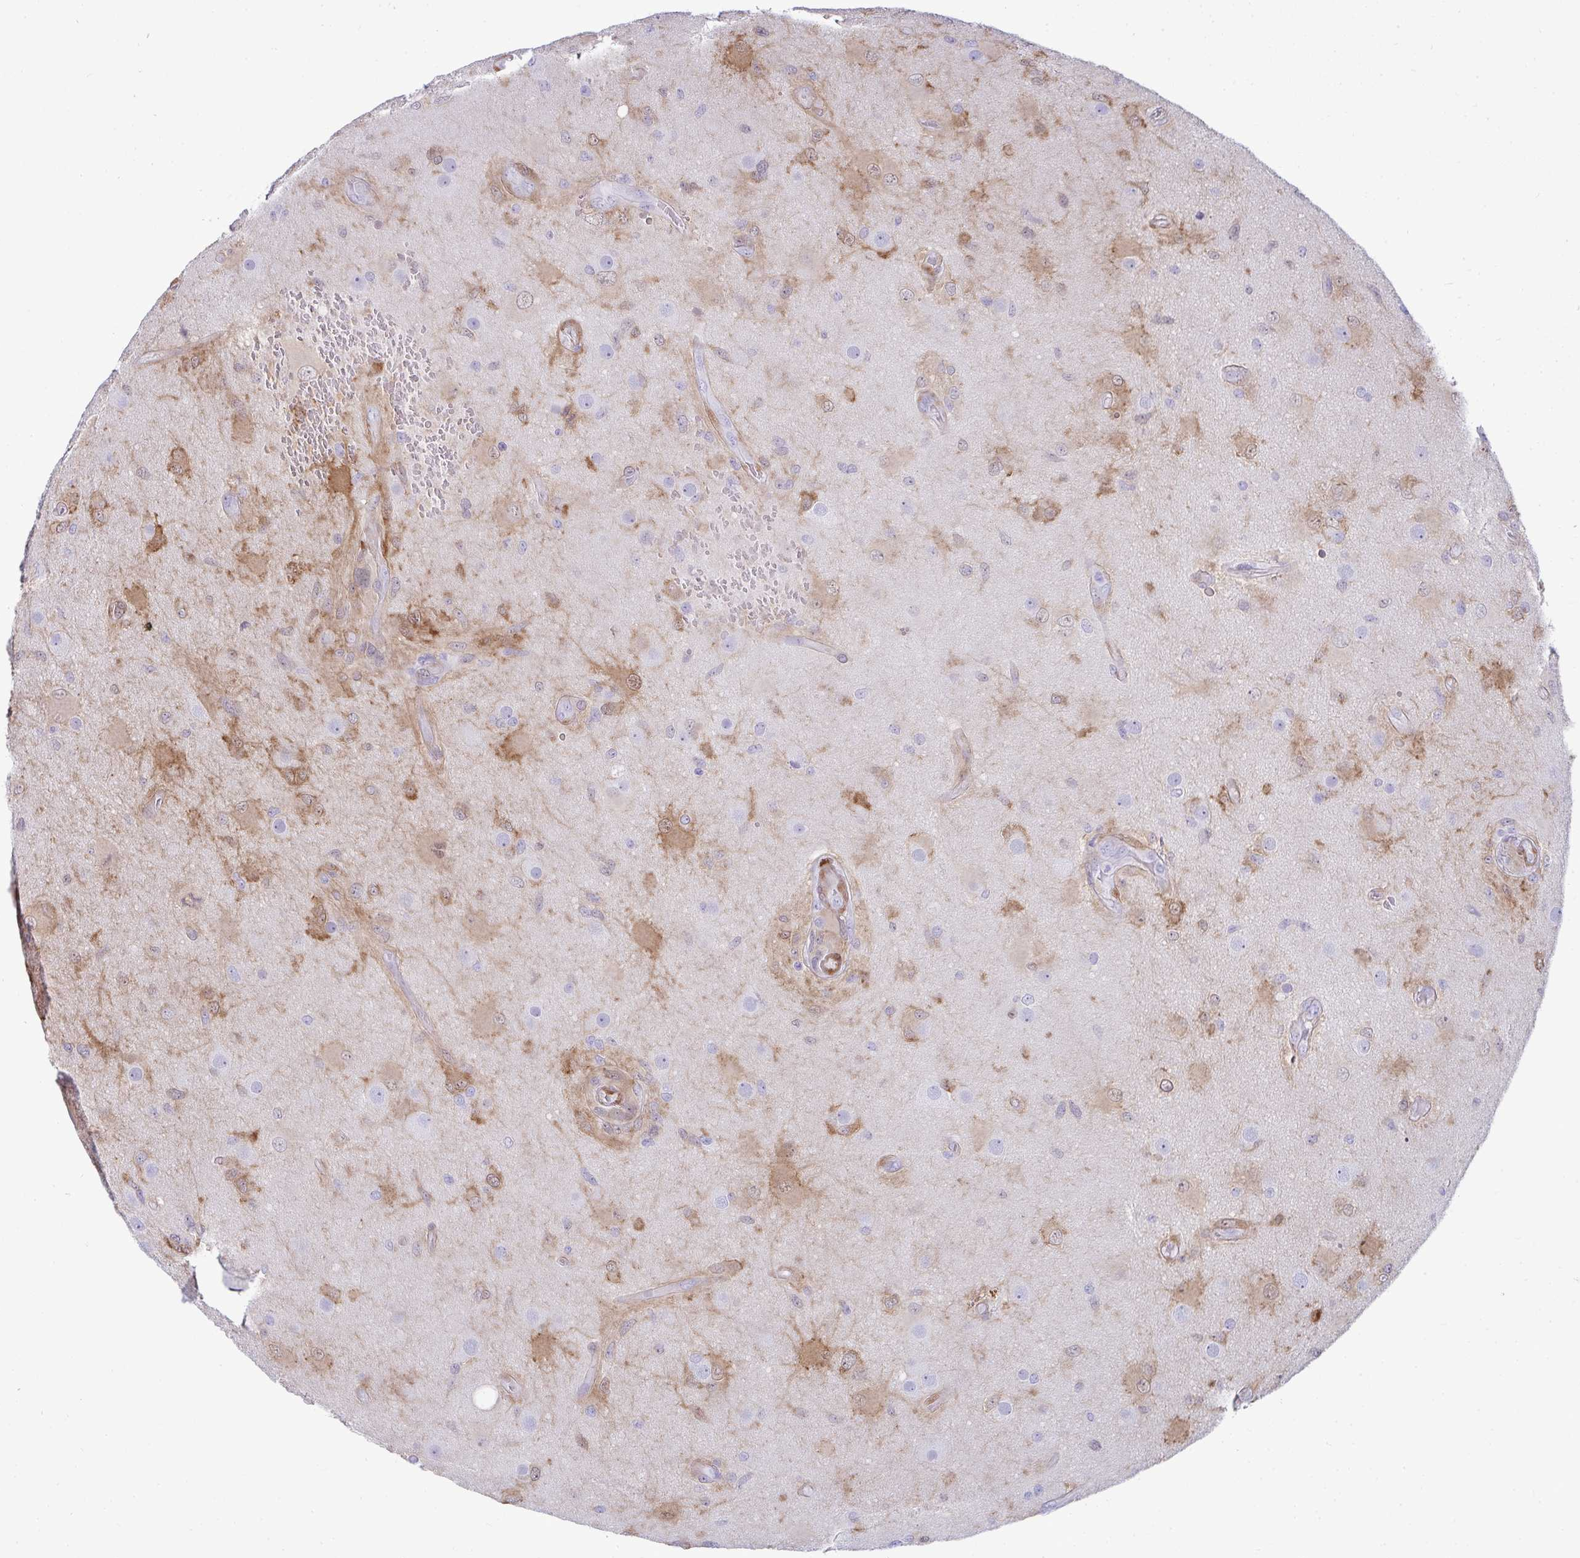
{"staining": {"intensity": "negative", "quantity": "none", "location": "none"}, "tissue": "glioma", "cell_type": "Tumor cells", "image_type": "cancer", "snomed": [{"axis": "morphology", "description": "Glioma, malignant, High grade"}, {"axis": "topography", "description": "Brain"}], "caption": "Malignant glioma (high-grade) was stained to show a protein in brown. There is no significant positivity in tumor cells. Brightfield microscopy of immunohistochemistry stained with DAB (3,3'-diaminobenzidine) (brown) and hematoxylin (blue), captured at high magnification.", "gene": "HSPB6", "patient": {"sex": "male", "age": 53}}